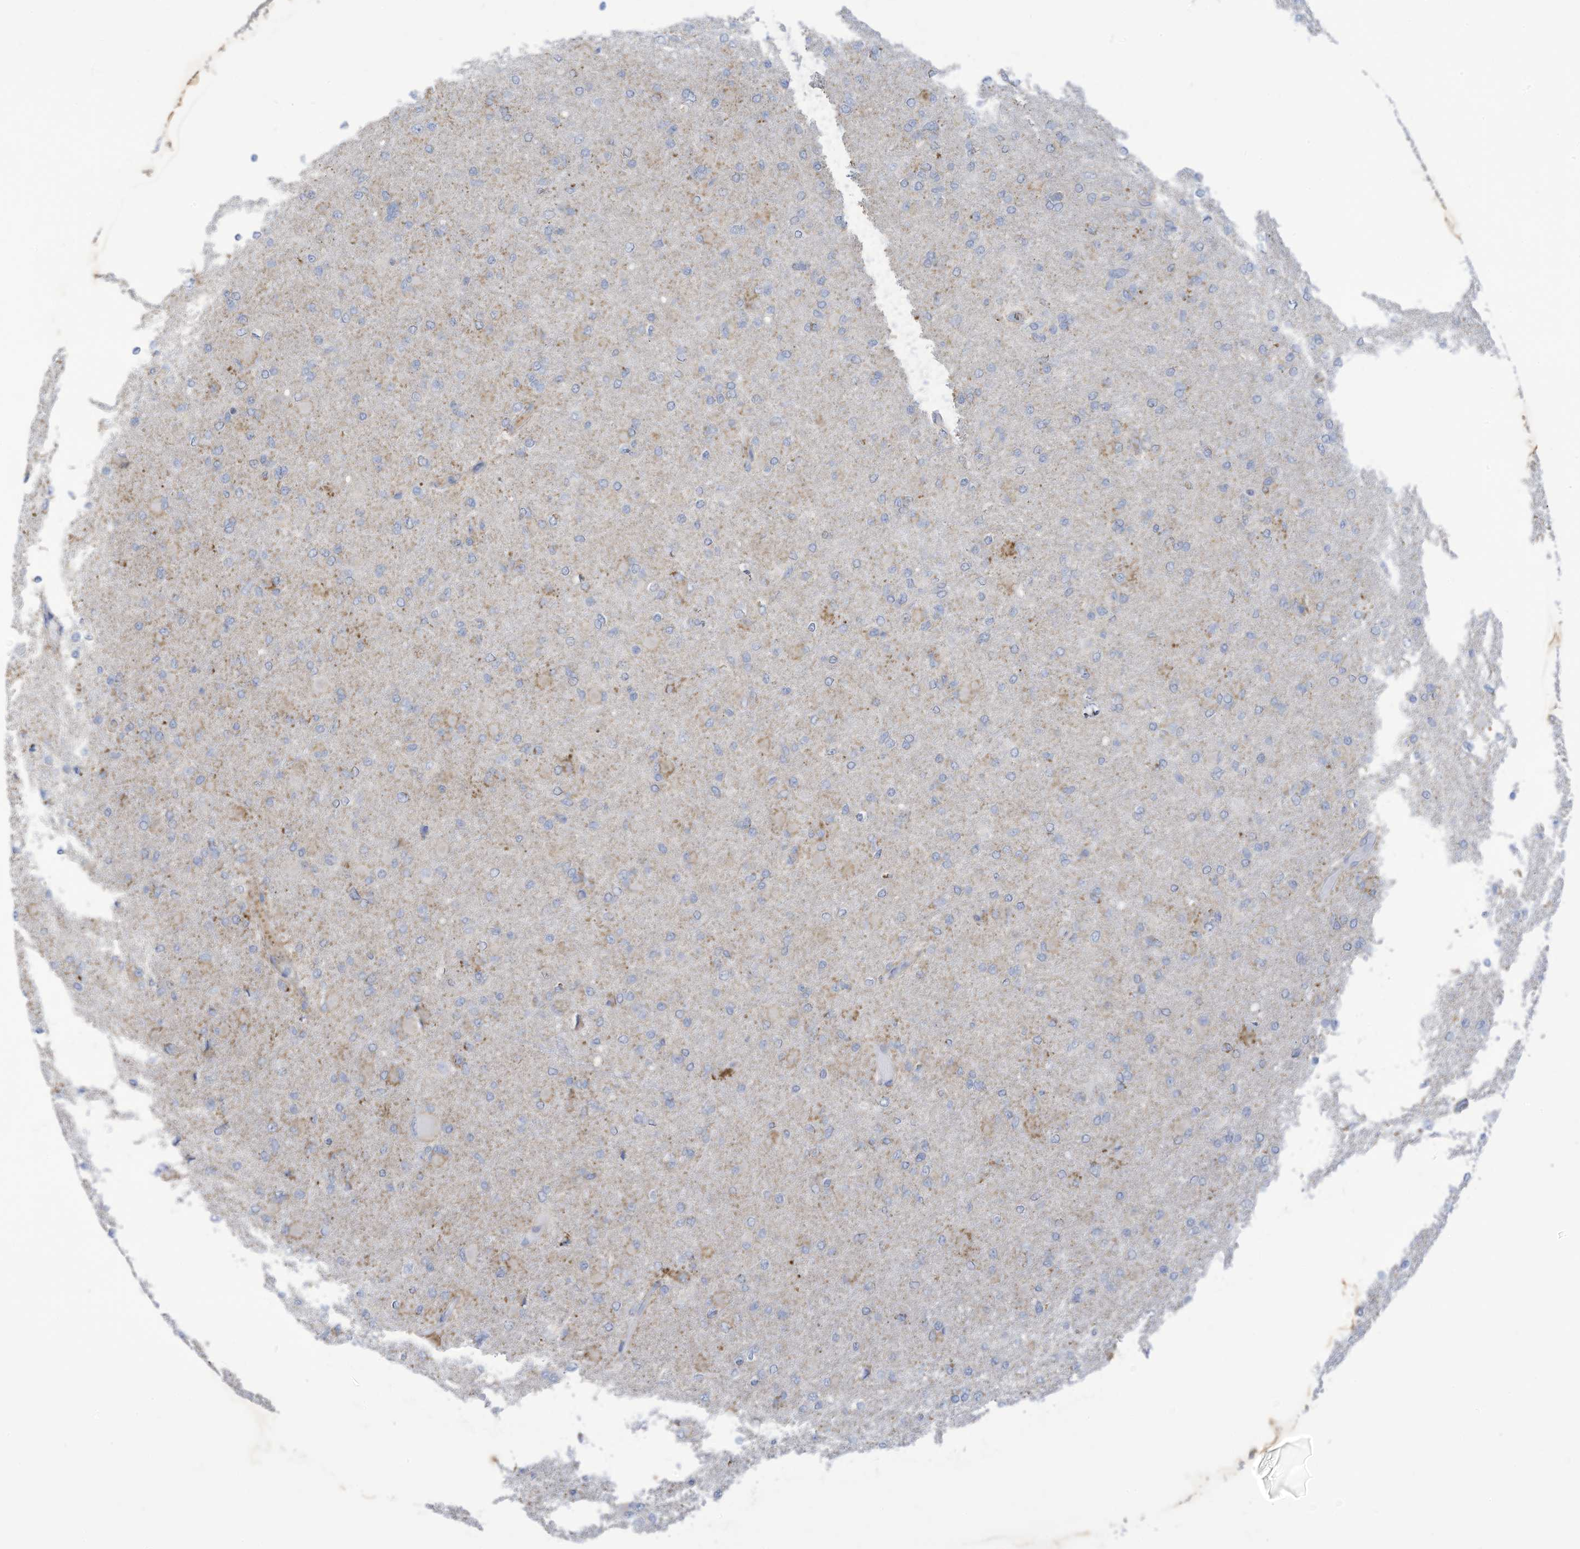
{"staining": {"intensity": "negative", "quantity": "none", "location": "none"}, "tissue": "glioma", "cell_type": "Tumor cells", "image_type": "cancer", "snomed": [{"axis": "morphology", "description": "Glioma, malignant, High grade"}, {"axis": "topography", "description": "Cerebral cortex"}], "caption": "Immunohistochemistry (IHC) photomicrograph of neoplastic tissue: human high-grade glioma (malignant) stained with DAB (3,3'-diaminobenzidine) reveals no significant protein expression in tumor cells.", "gene": "NLN", "patient": {"sex": "female", "age": 36}}